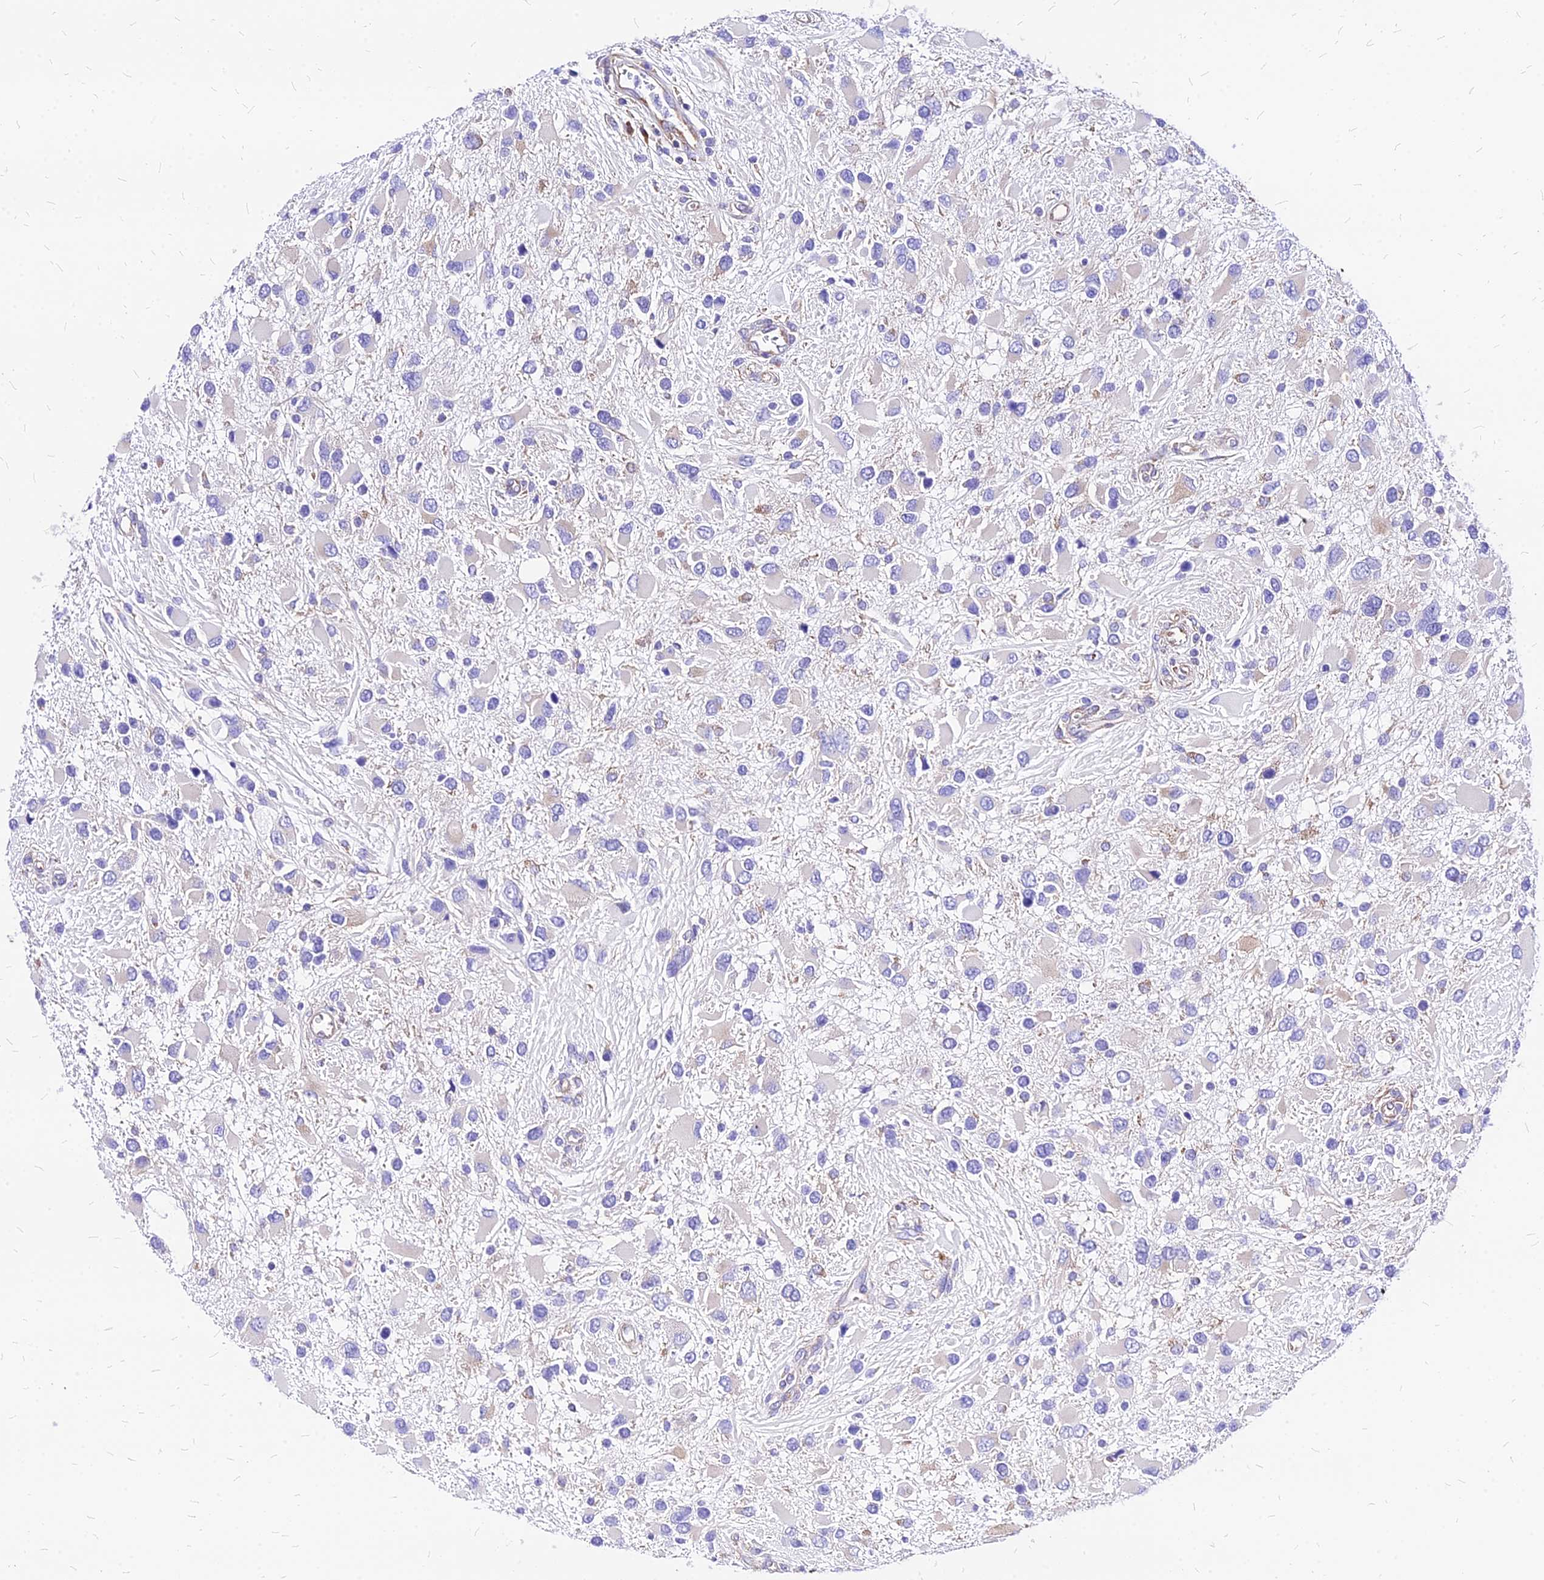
{"staining": {"intensity": "negative", "quantity": "none", "location": "none"}, "tissue": "glioma", "cell_type": "Tumor cells", "image_type": "cancer", "snomed": [{"axis": "morphology", "description": "Glioma, malignant, High grade"}, {"axis": "topography", "description": "Brain"}], "caption": "This is a photomicrograph of immunohistochemistry (IHC) staining of malignant glioma (high-grade), which shows no expression in tumor cells. (Brightfield microscopy of DAB (3,3'-diaminobenzidine) immunohistochemistry at high magnification).", "gene": "RPL19", "patient": {"sex": "male", "age": 53}}